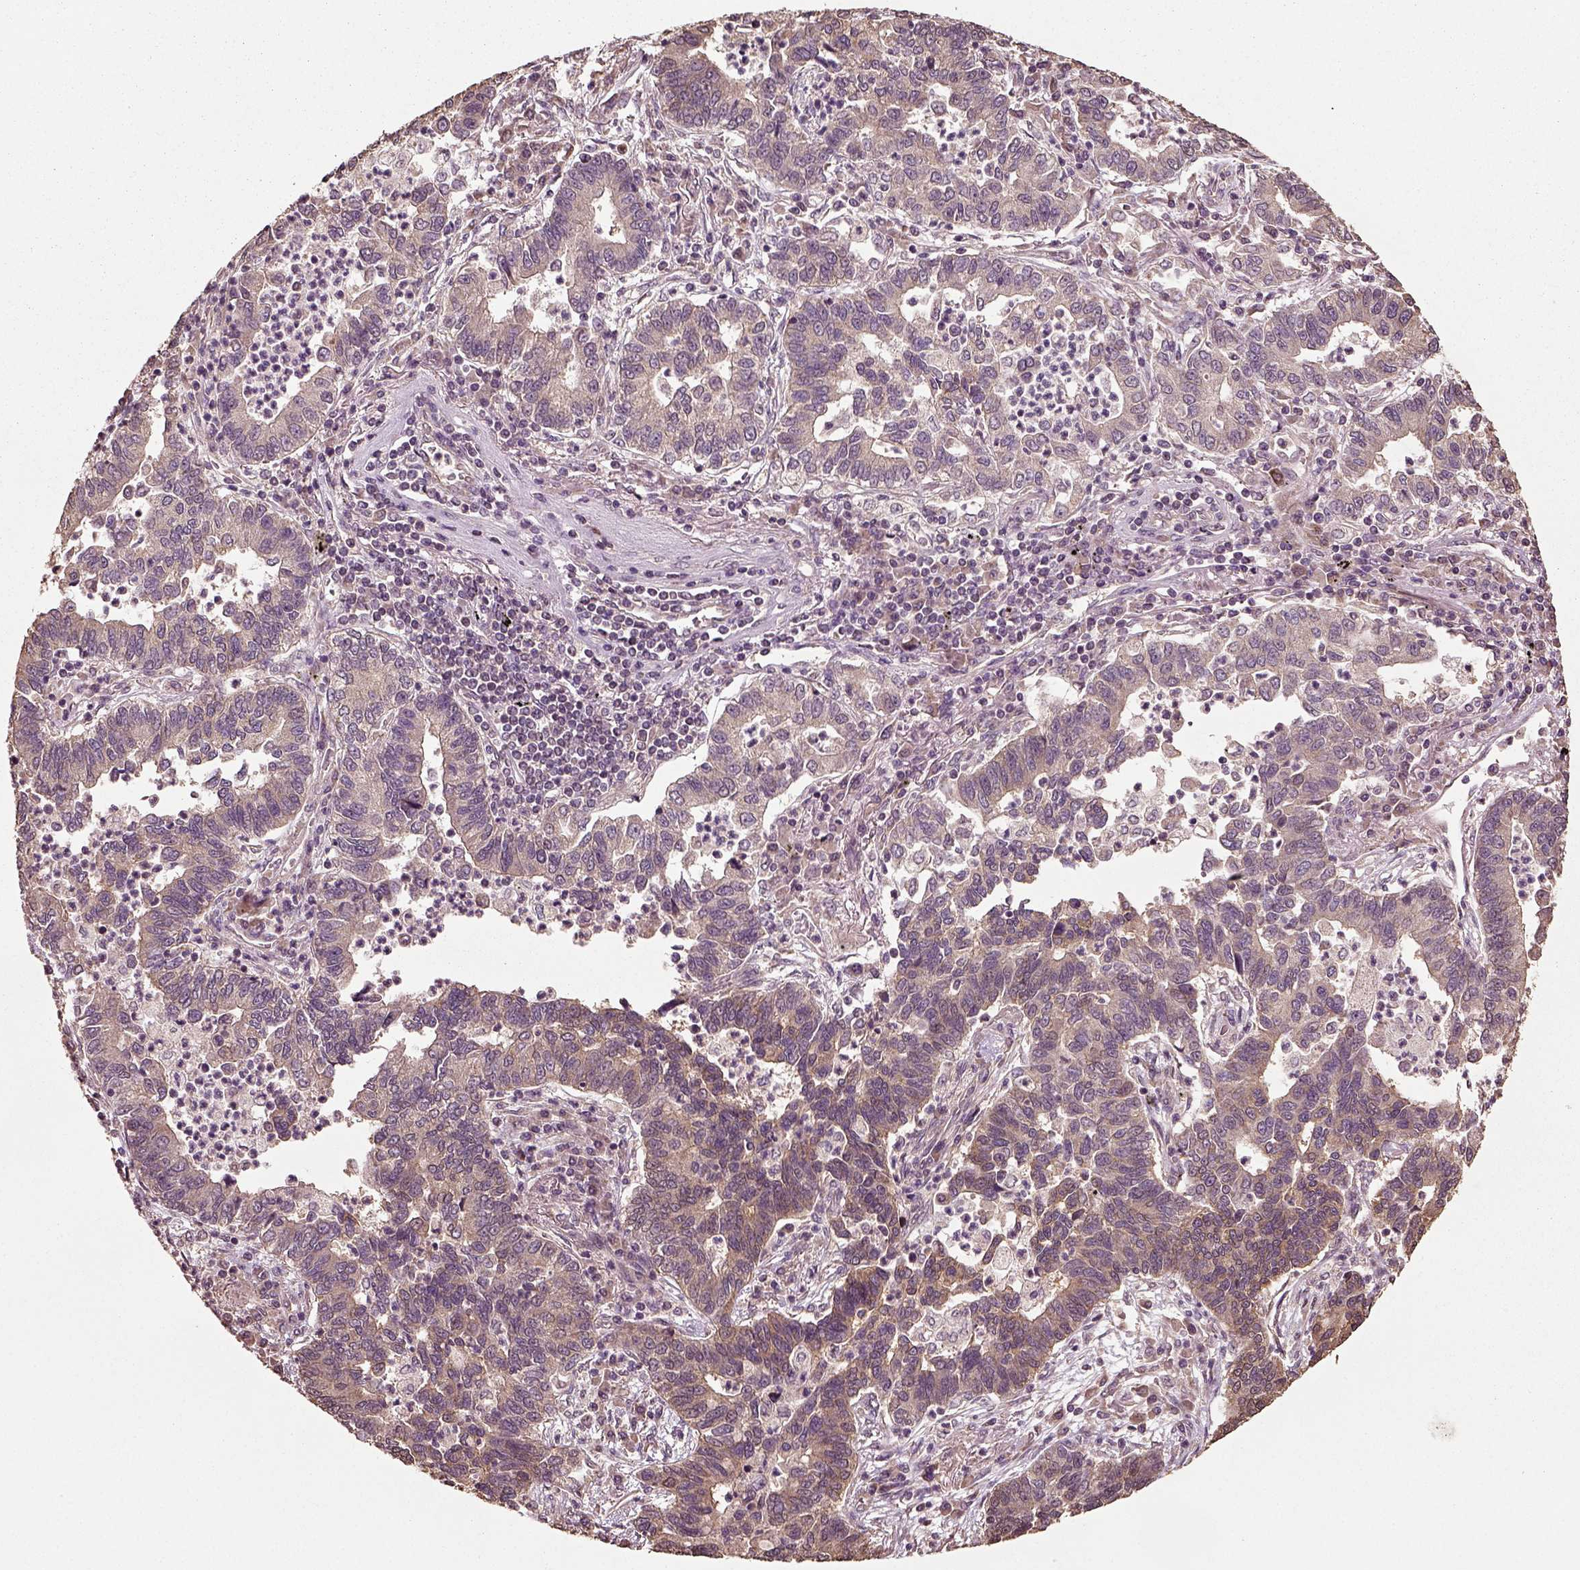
{"staining": {"intensity": "weak", "quantity": "25%-75%", "location": "cytoplasmic/membranous"}, "tissue": "lung cancer", "cell_type": "Tumor cells", "image_type": "cancer", "snomed": [{"axis": "morphology", "description": "Adenocarcinoma, NOS"}, {"axis": "topography", "description": "Lung"}], "caption": "Protein positivity by immunohistochemistry reveals weak cytoplasmic/membranous positivity in approximately 25%-75% of tumor cells in lung adenocarcinoma. (DAB IHC, brown staining for protein, blue staining for nuclei).", "gene": "ERV3-1", "patient": {"sex": "female", "age": 57}}